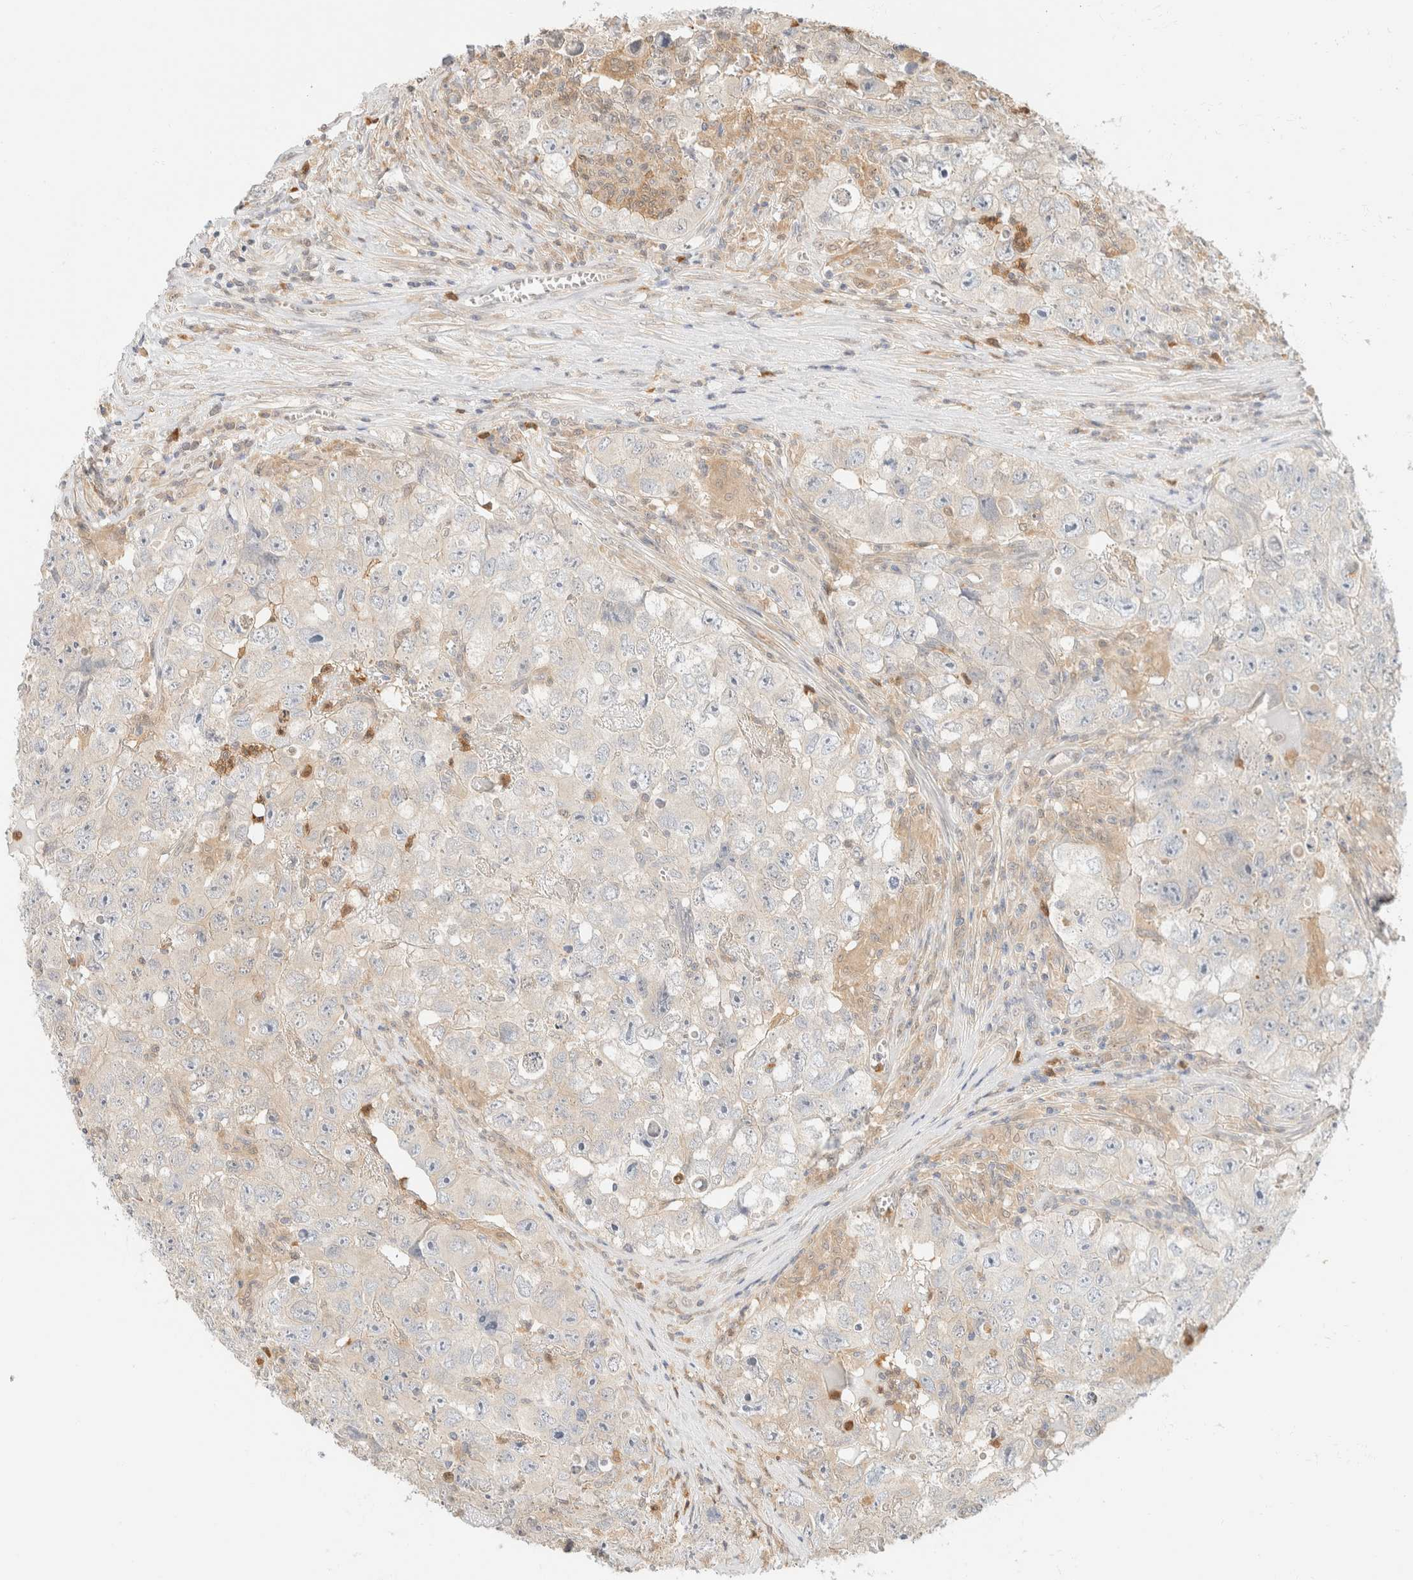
{"staining": {"intensity": "weak", "quantity": "25%-75%", "location": "cytoplasmic/membranous"}, "tissue": "testis cancer", "cell_type": "Tumor cells", "image_type": "cancer", "snomed": [{"axis": "morphology", "description": "Seminoma, NOS"}, {"axis": "morphology", "description": "Carcinoma, Embryonal, NOS"}, {"axis": "topography", "description": "Testis"}], "caption": "IHC micrograph of neoplastic tissue: human testis cancer stained using IHC reveals low levels of weak protein expression localized specifically in the cytoplasmic/membranous of tumor cells, appearing as a cytoplasmic/membranous brown color.", "gene": "GPI", "patient": {"sex": "male", "age": 43}}